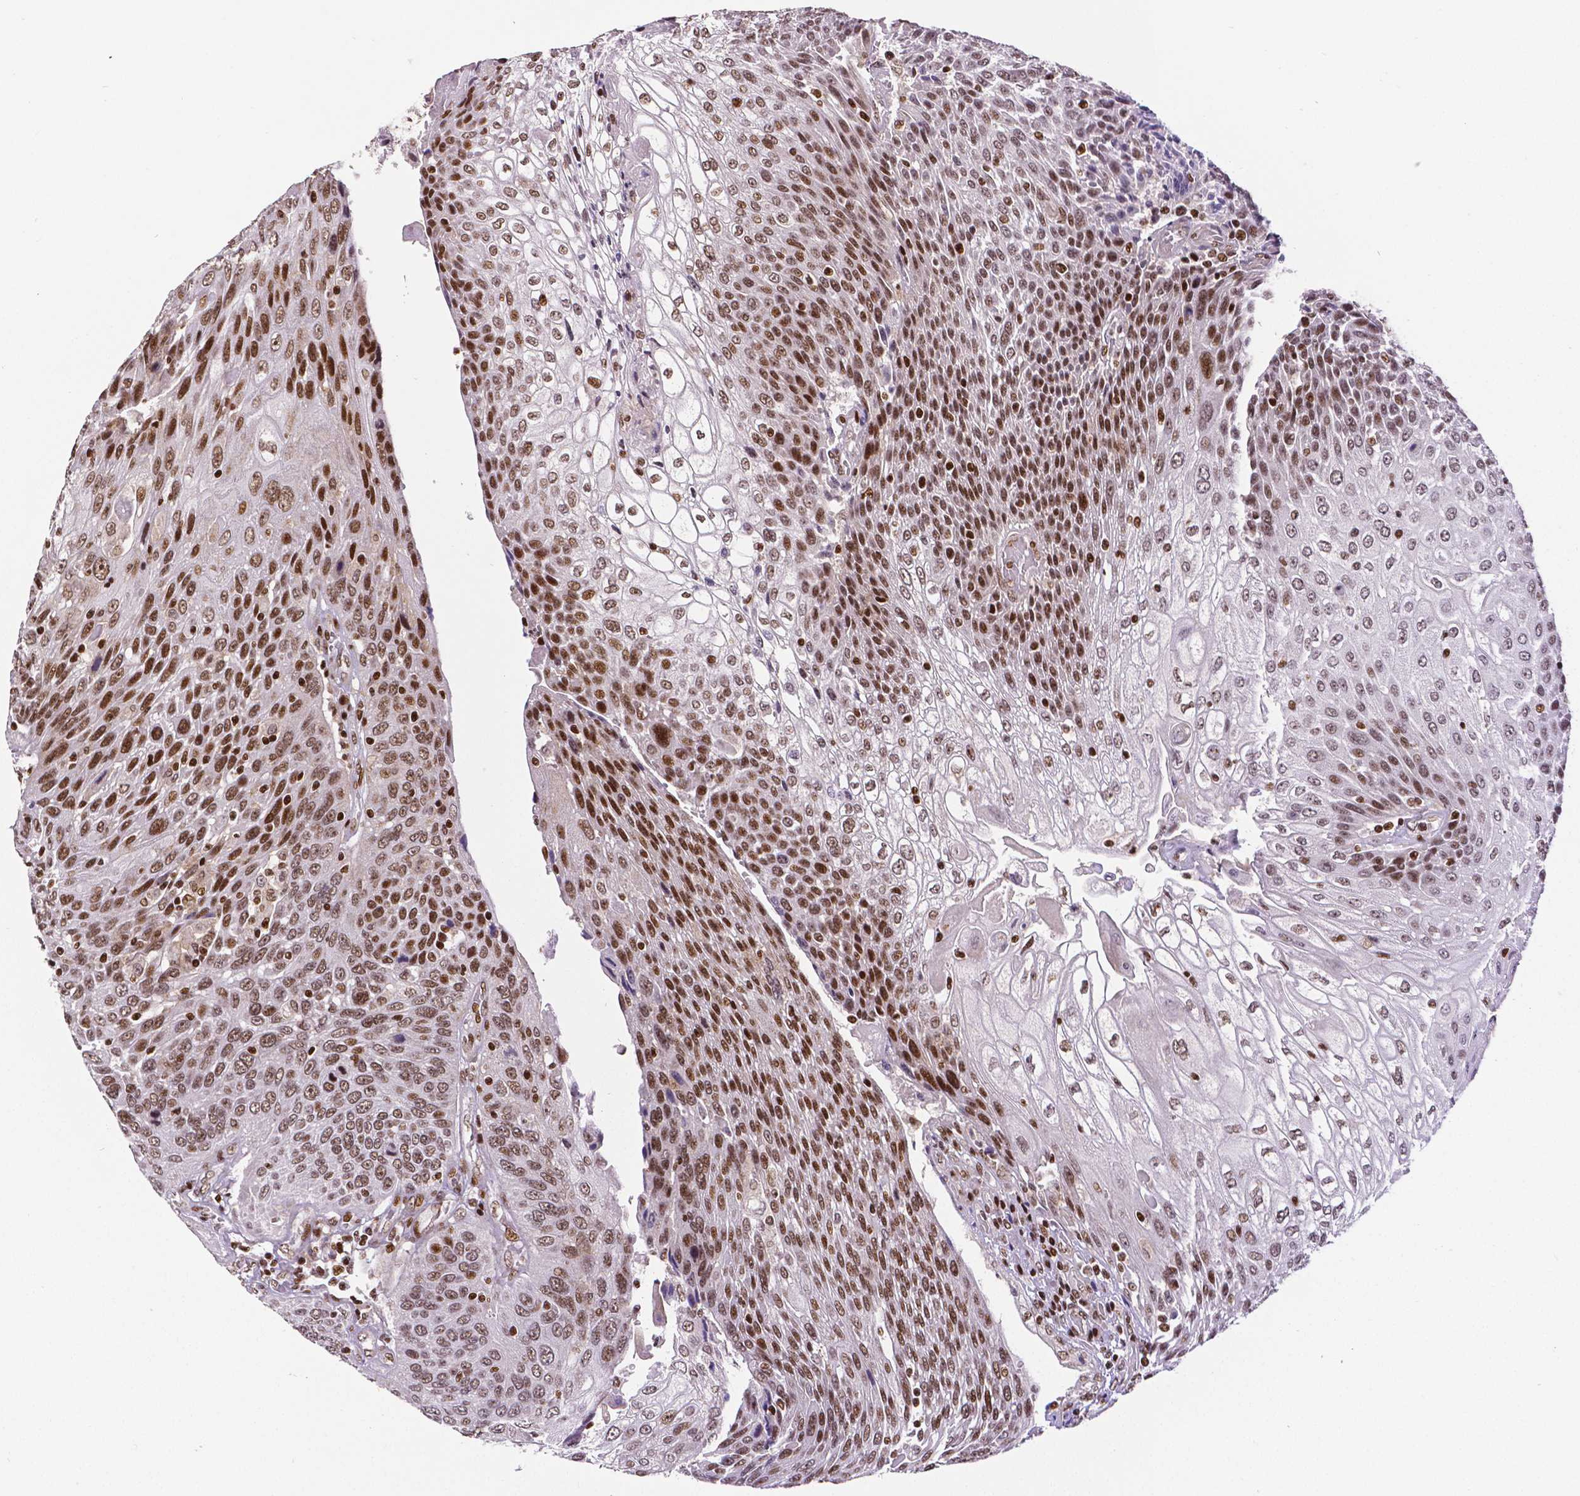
{"staining": {"intensity": "moderate", "quantity": ">75%", "location": "nuclear"}, "tissue": "urothelial cancer", "cell_type": "Tumor cells", "image_type": "cancer", "snomed": [{"axis": "morphology", "description": "Urothelial carcinoma, High grade"}, {"axis": "topography", "description": "Urinary bladder"}], "caption": "Tumor cells display medium levels of moderate nuclear expression in about >75% of cells in human urothelial carcinoma (high-grade). The staining is performed using DAB brown chromogen to label protein expression. The nuclei are counter-stained blue using hematoxylin.", "gene": "CTCF", "patient": {"sex": "female", "age": 70}}